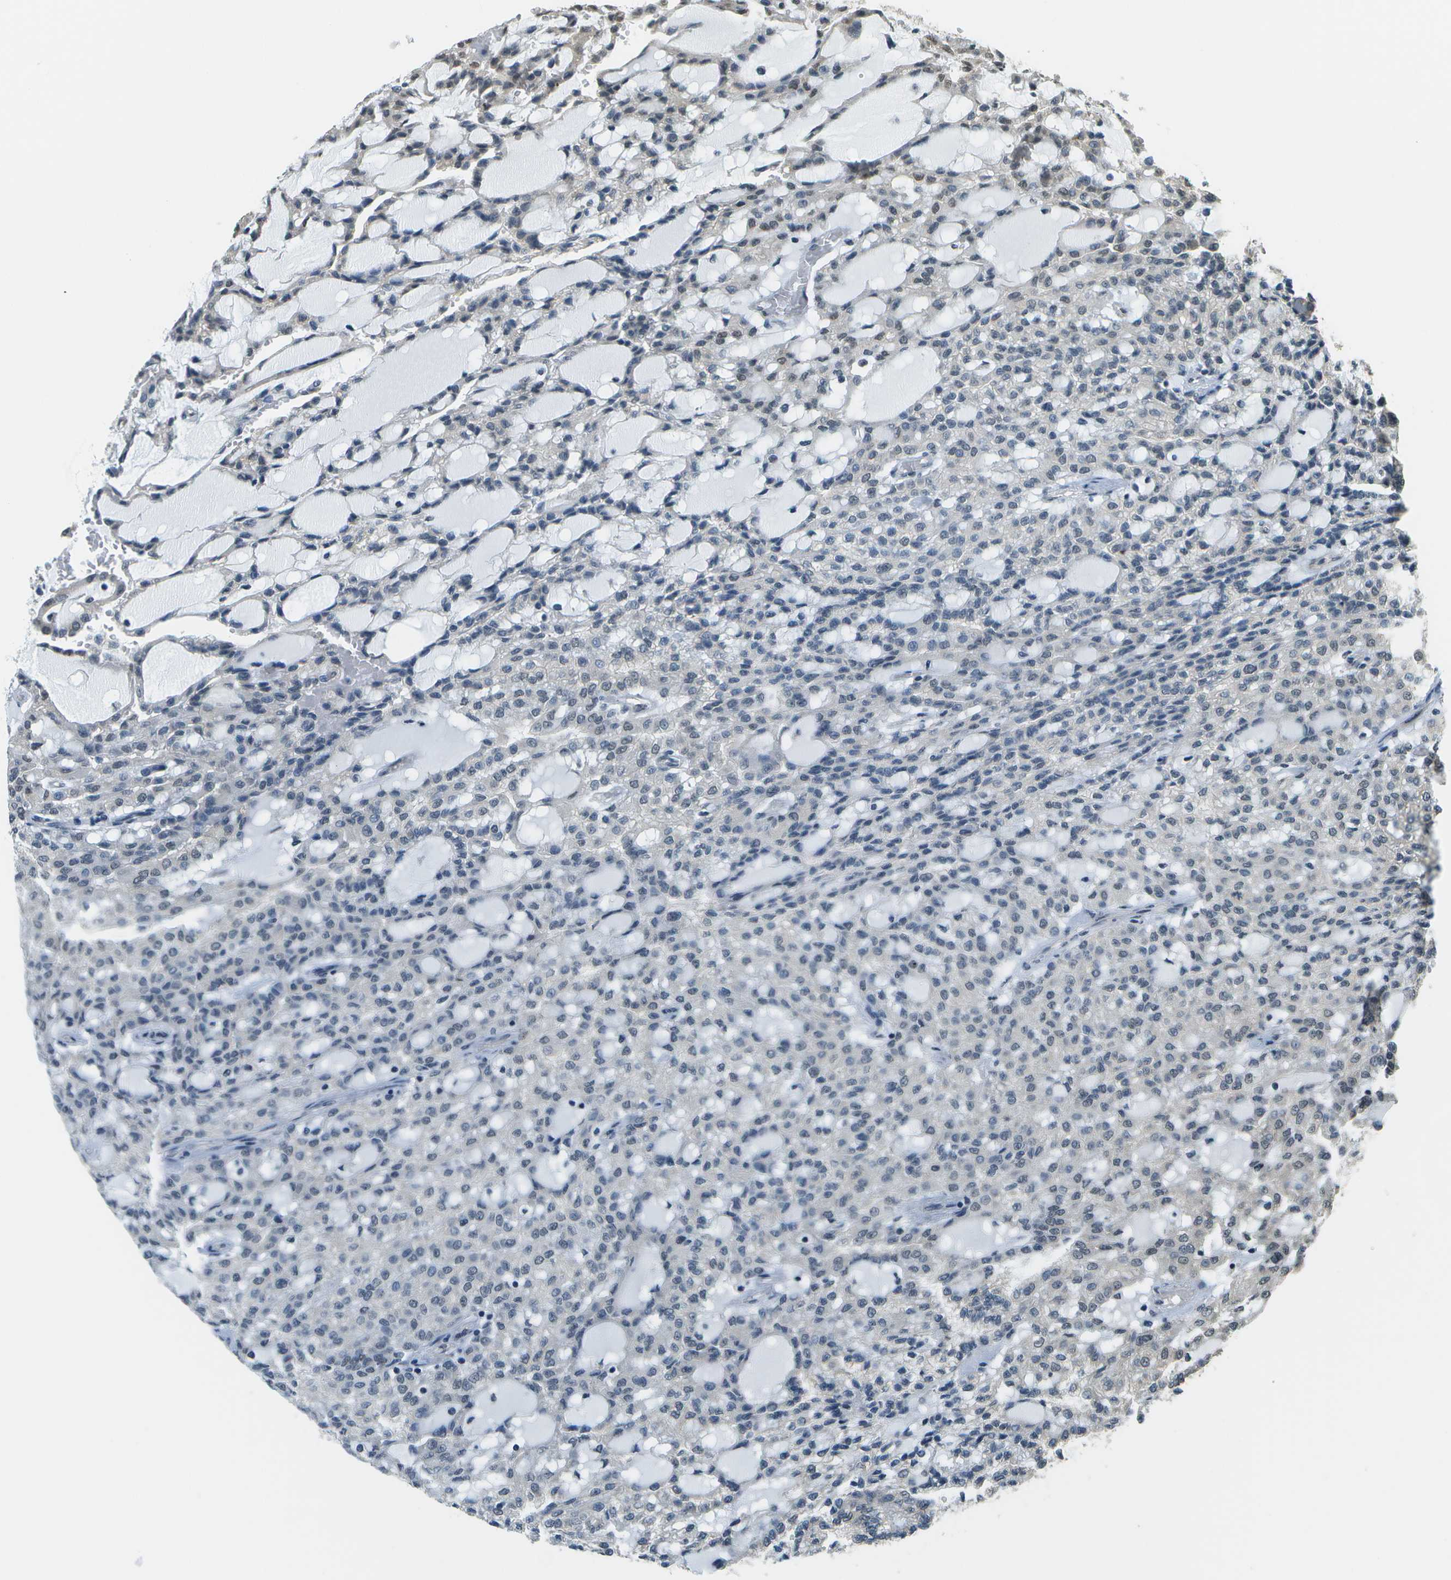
{"staining": {"intensity": "weak", "quantity": "<25%", "location": "nuclear"}, "tissue": "renal cancer", "cell_type": "Tumor cells", "image_type": "cancer", "snomed": [{"axis": "morphology", "description": "Adenocarcinoma, NOS"}, {"axis": "topography", "description": "Kidney"}], "caption": "Human renal cancer (adenocarcinoma) stained for a protein using immunohistochemistry exhibits no positivity in tumor cells.", "gene": "ABL2", "patient": {"sex": "male", "age": 63}}